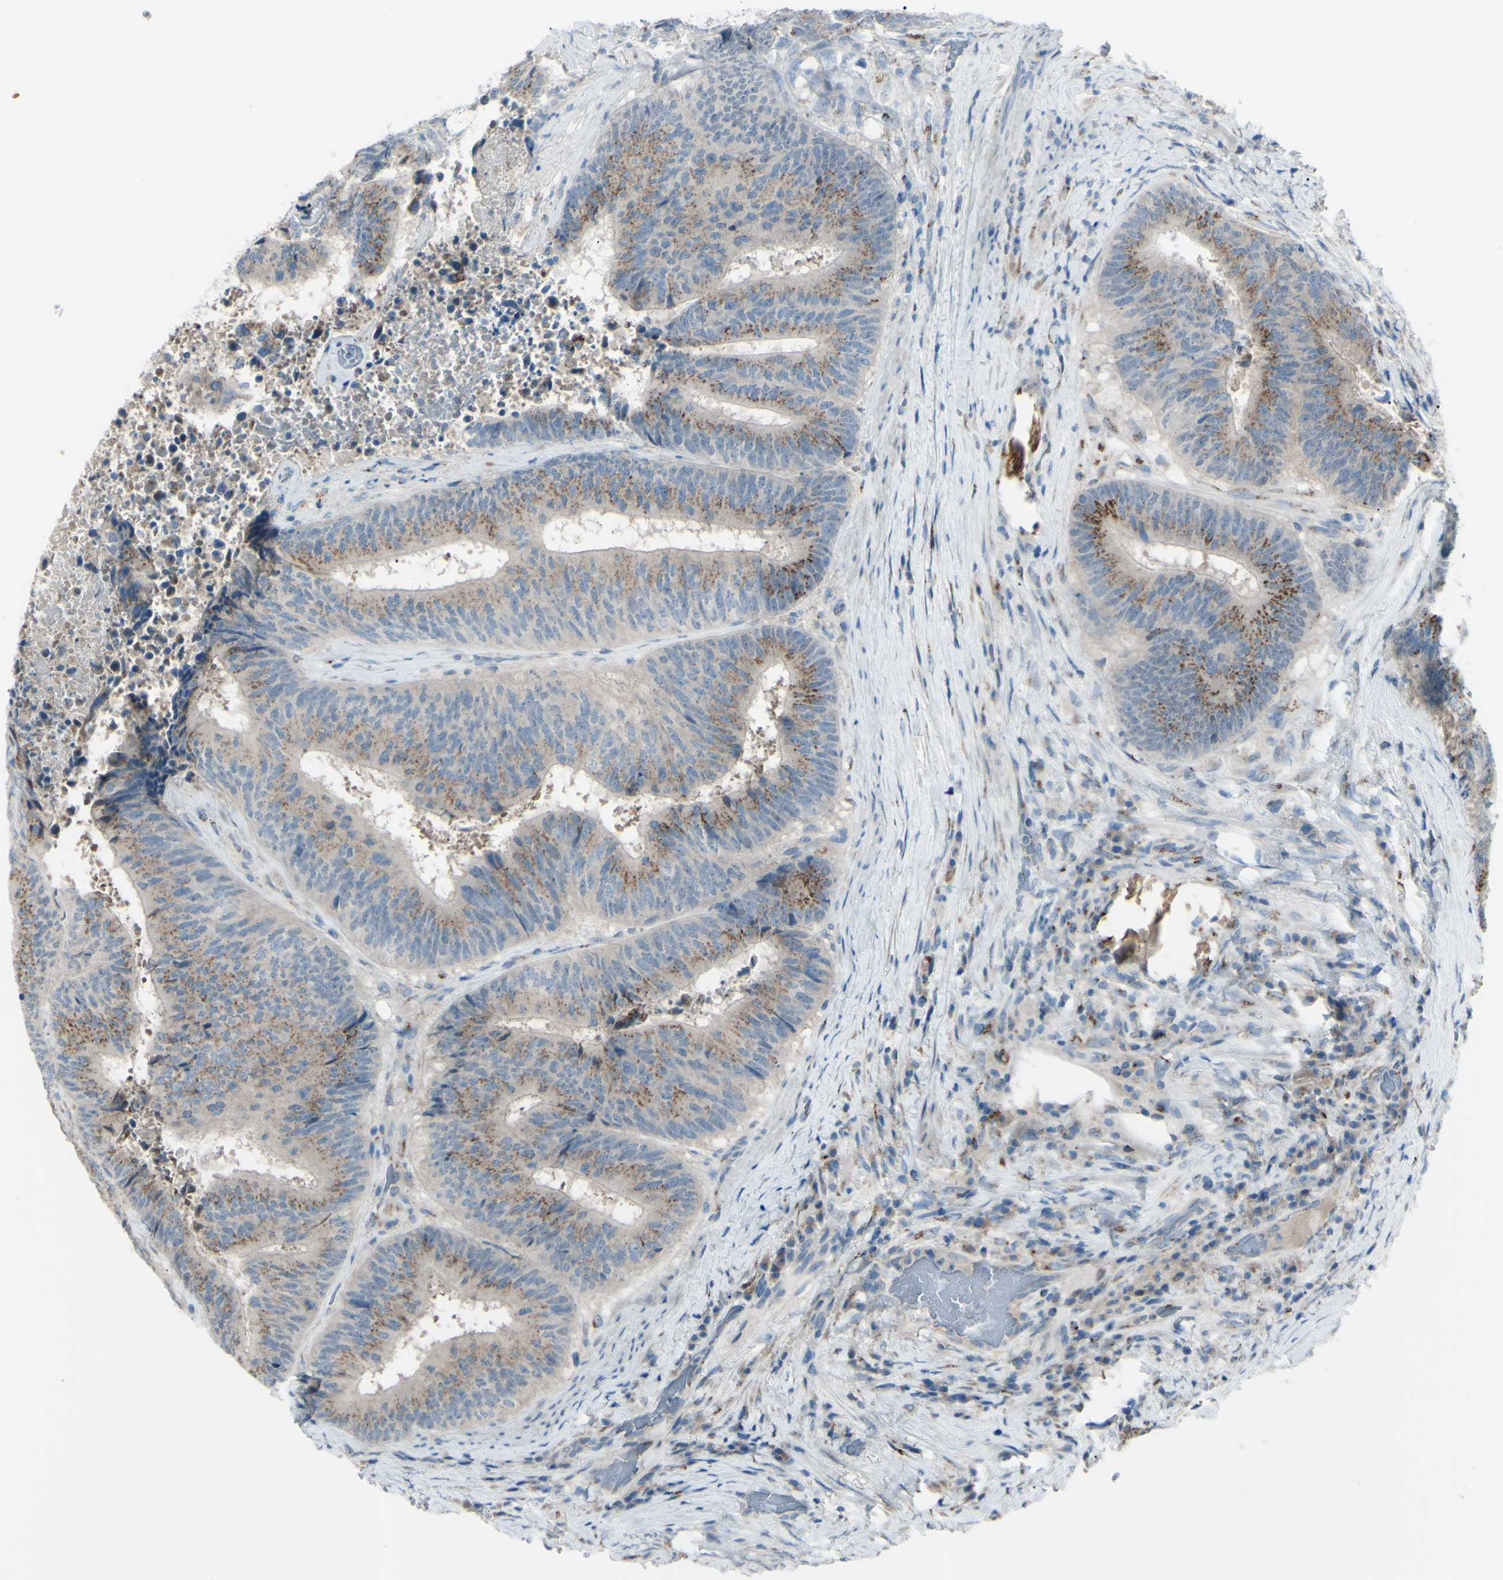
{"staining": {"intensity": "moderate", "quantity": ">75%", "location": "cytoplasmic/membranous"}, "tissue": "colorectal cancer", "cell_type": "Tumor cells", "image_type": "cancer", "snomed": [{"axis": "morphology", "description": "Adenocarcinoma, NOS"}, {"axis": "topography", "description": "Rectum"}], "caption": "A medium amount of moderate cytoplasmic/membranous expression is identified in approximately >75% of tumor cells in colorectal cancer tissue.", "gene": "B4GALT1", "patient": {"sex": "male", "age": 72}}